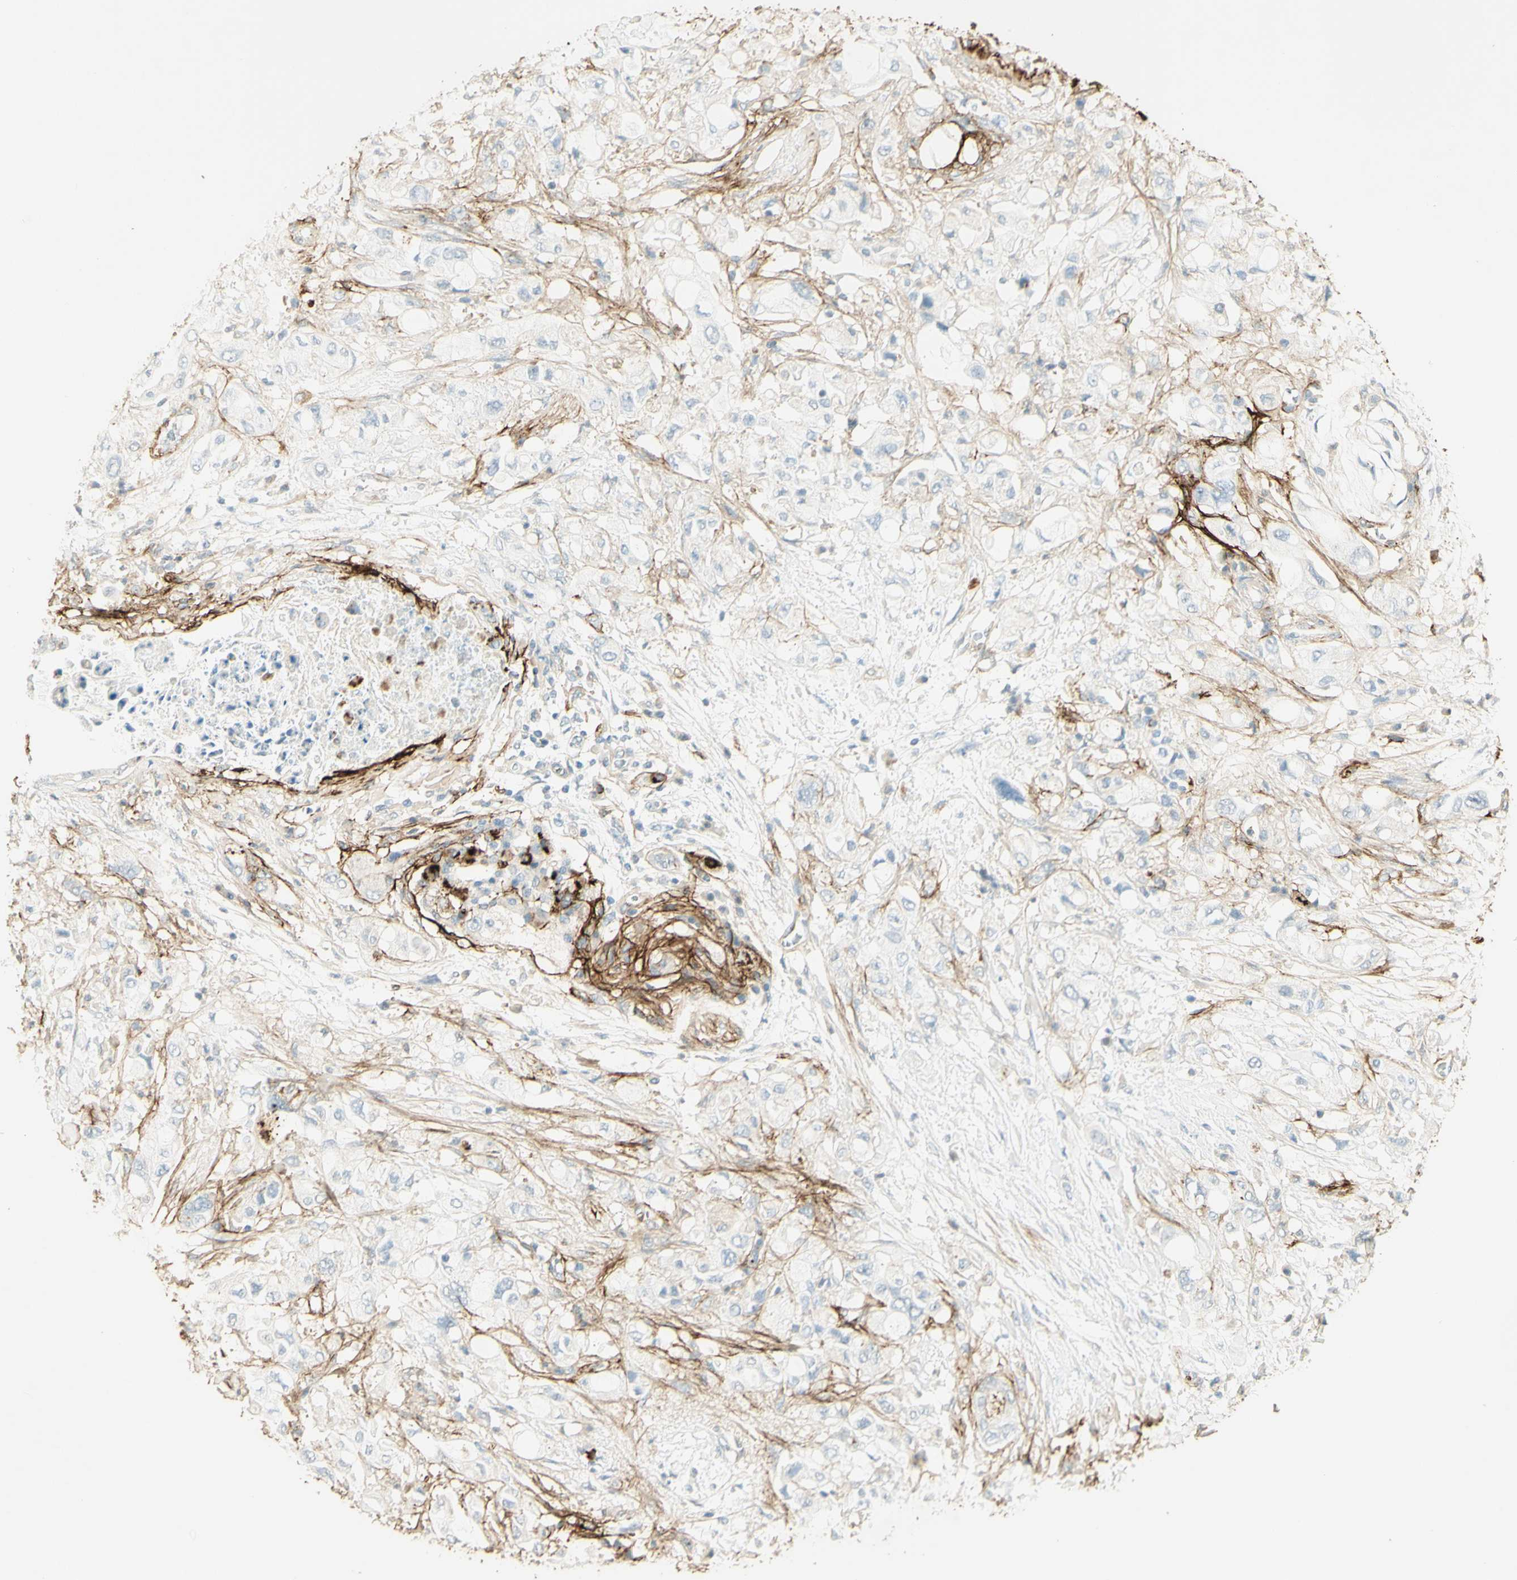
{"staining": {"intensity": "strong", "quantity": "<25%", "location": "cytoplasmic/membranous"}, "tissue": "pancreatic cancer", "cell_type": "Tumor cells", "image_type": "cancer", "snomed": [{"axis": "morphology", "description": "Adenocarcinoma, NOS"}, {"axis": "topography", "description": "Pancreas"}], "caption": "Immunohistochemical staining of pancreatic cancer demonstrates medium levels of strong cytoplasmic/membranous protein positivity in about <25% of tumor cells.", "gene": "TNN", "patient": {"sex": "female", "age": 56}}